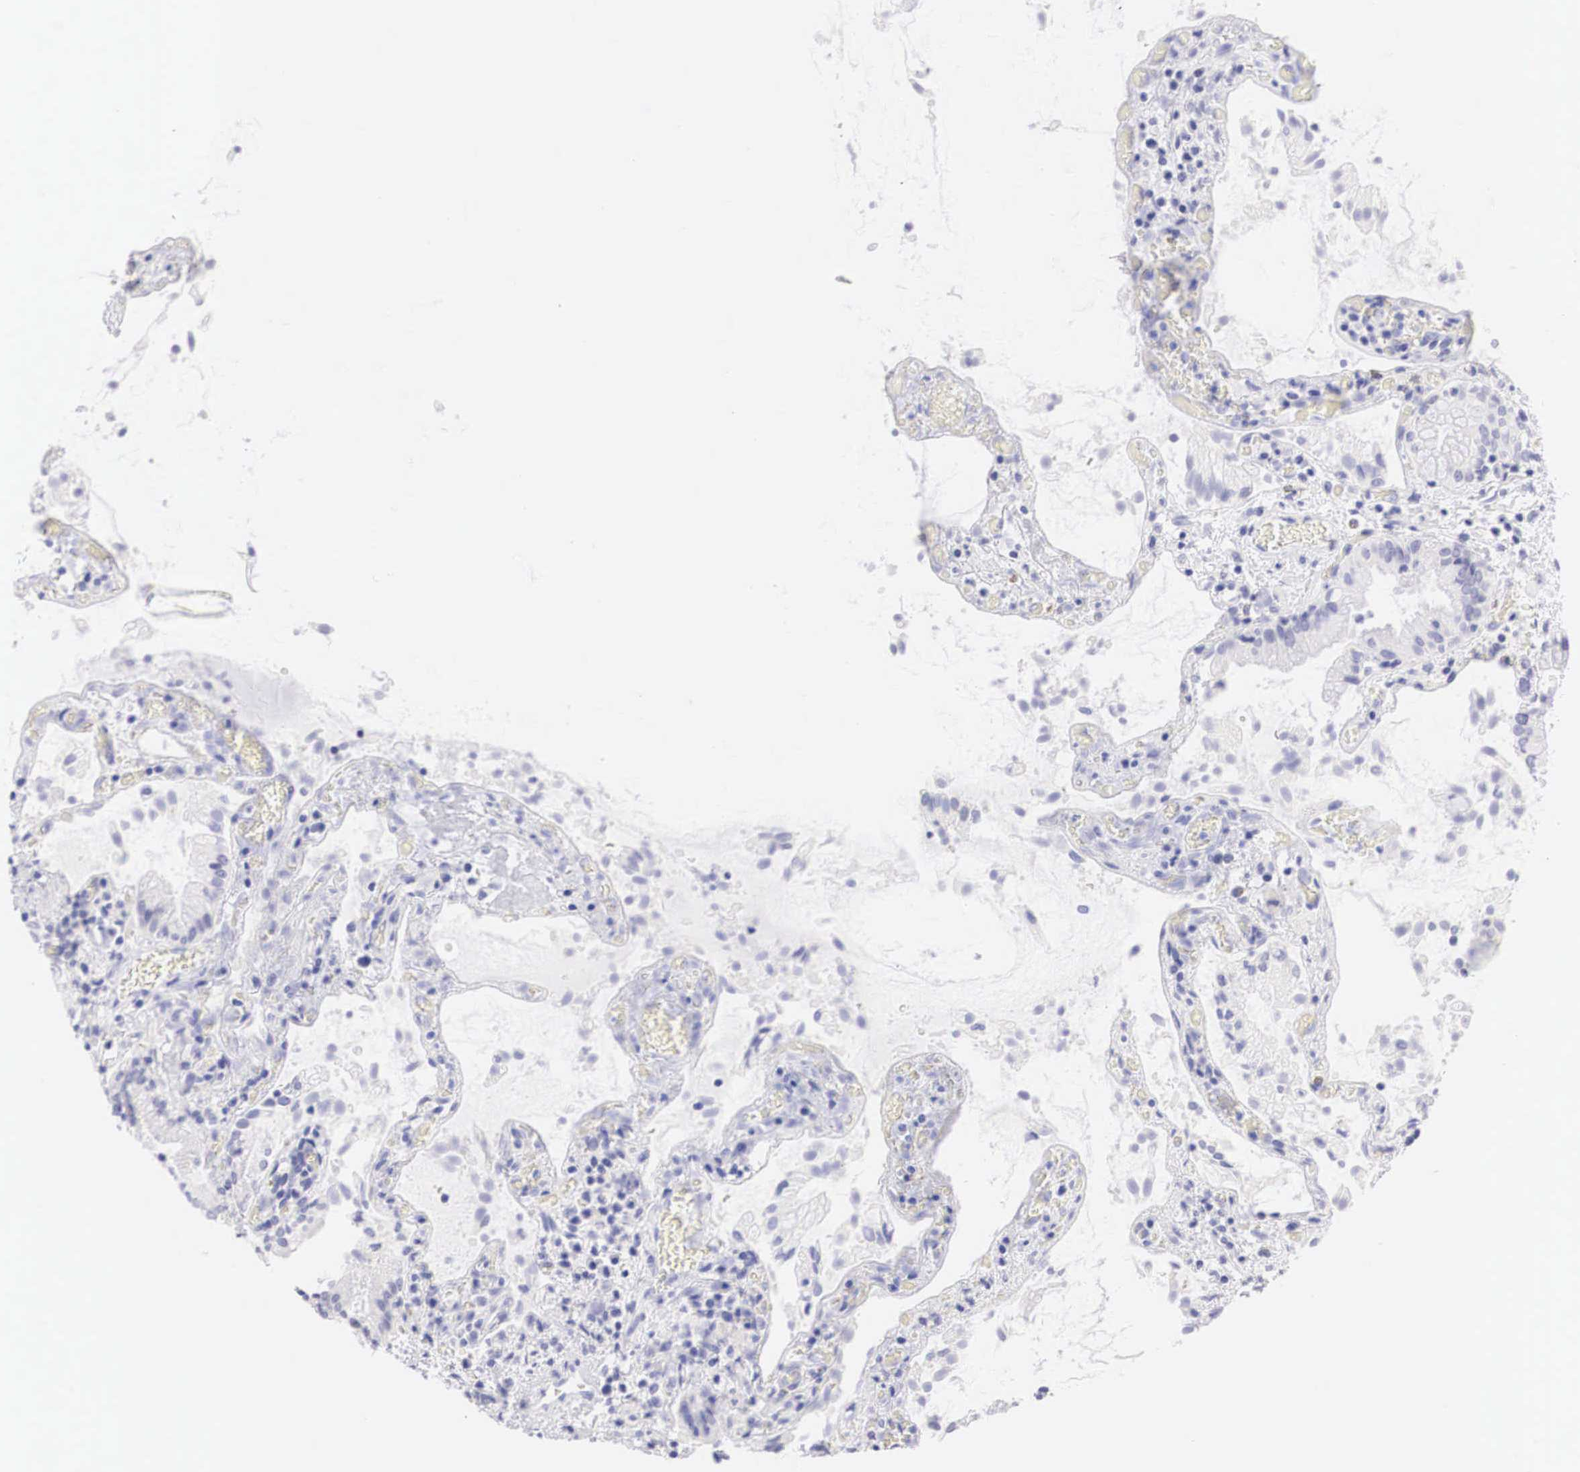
{"staining": {"intensity": "negative", "quantity": "none", "location": "none"}, "tissue": "gallbladder", "cell_type": "Glandular cells", "image_type": "normal", "snomed": [{"axis": "morphology", "description": "Normal tissue, NOS"}, {"axis": "topography", "description": "Gallbladder"}], "caption": "Immunohistochemistry micrograph of normal human gallbladder stained for a protein (brown), which demonstrates no positivity in glandular cells.", "gene": "TYR", "patient": {"sex": "male", "age": 73}}